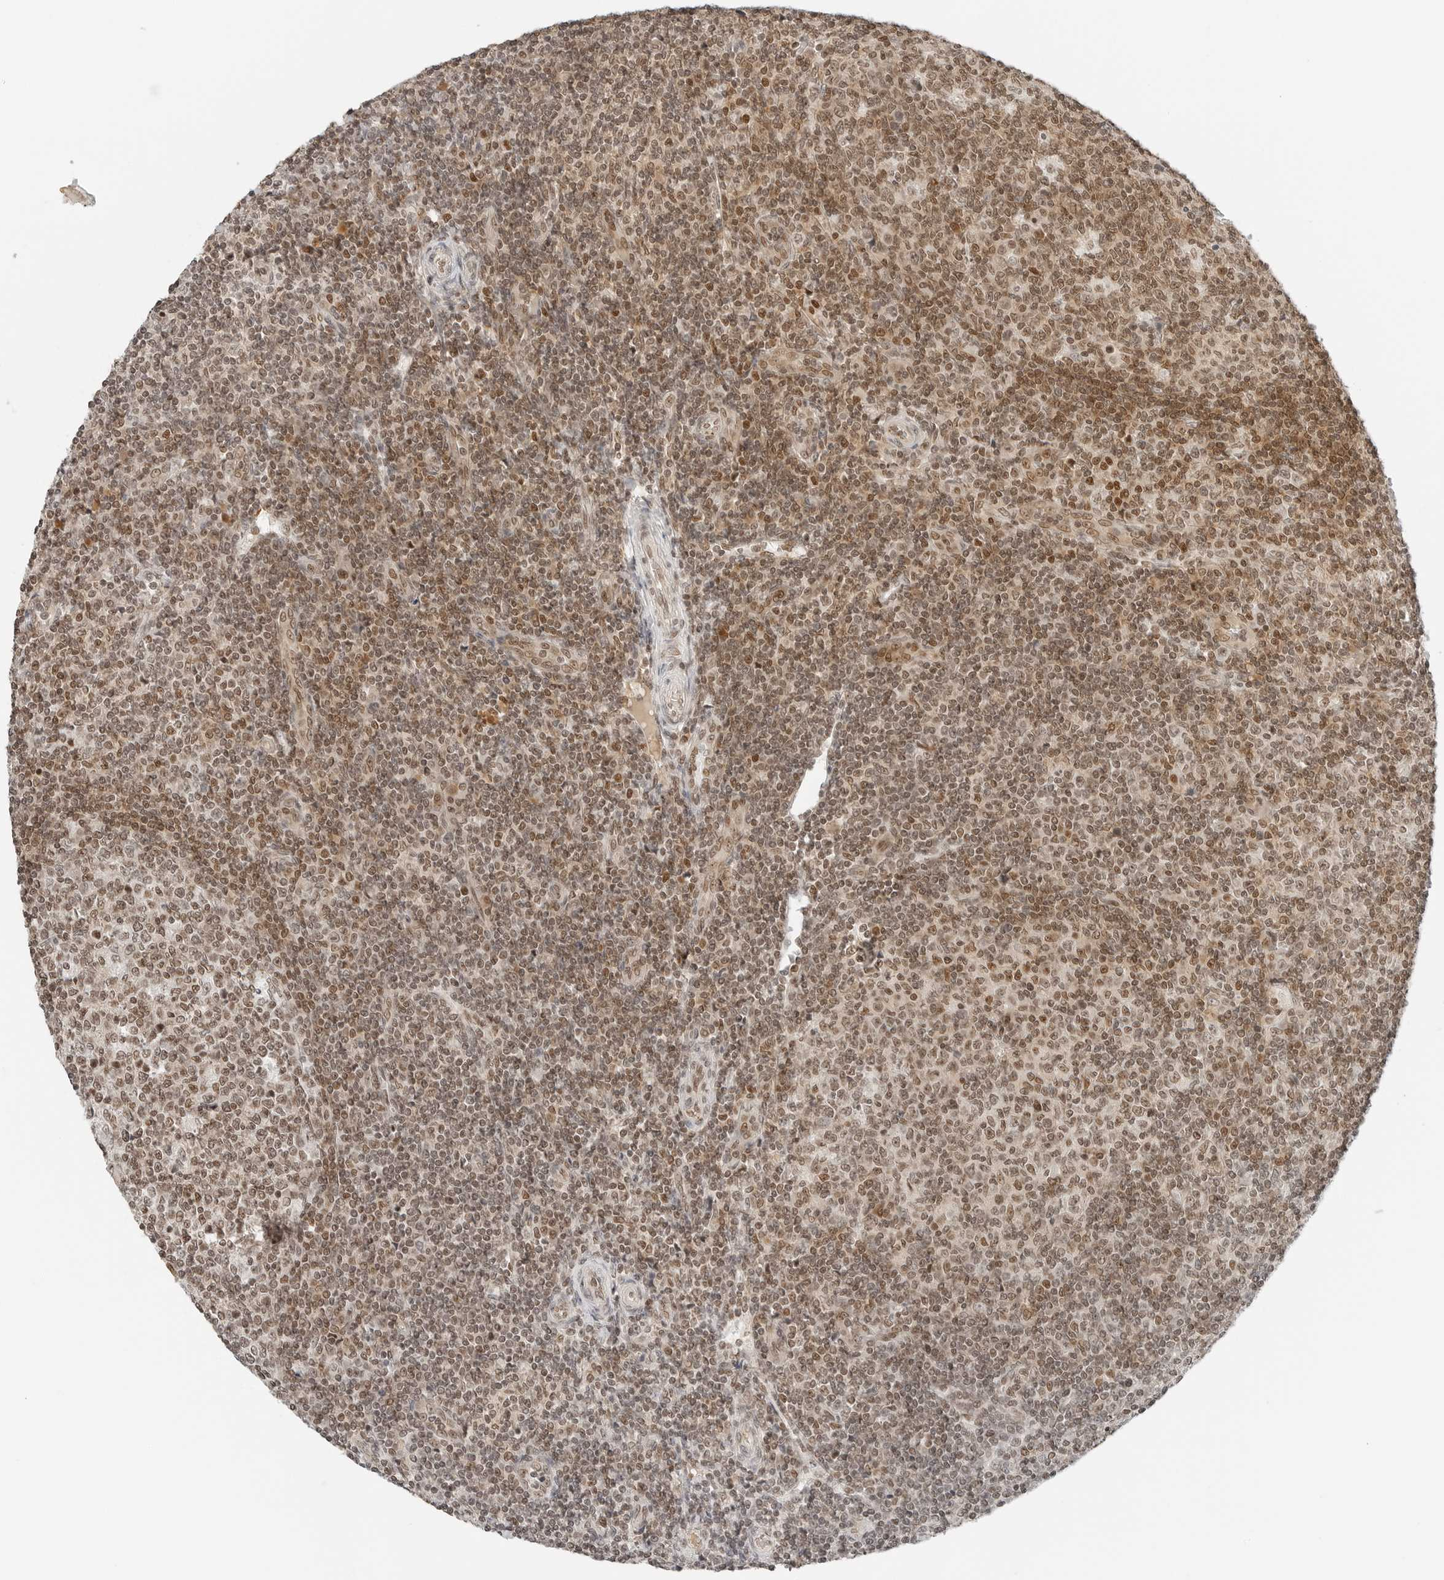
{"staining": {"intensity": "moderate", "quantity": ">75%", "location": "cytoplasmic/membranous,nuclear"}, "tissue": "tonsil", "cell_type": "Germinal center cells", "image_type": "normal", "snomed": [{"axis": "morphology", "description": "Normal tissue, NOS"}, {"axis": "topography", "description": "Tonsil"}], "caption": "Moderate cytoplasmic/membranous,nuclear staining is seen in about >75% of germinal center cells in normal tonsil.", "gene": "CRTC2", "patient": {"sex": "female", "age": 19}}